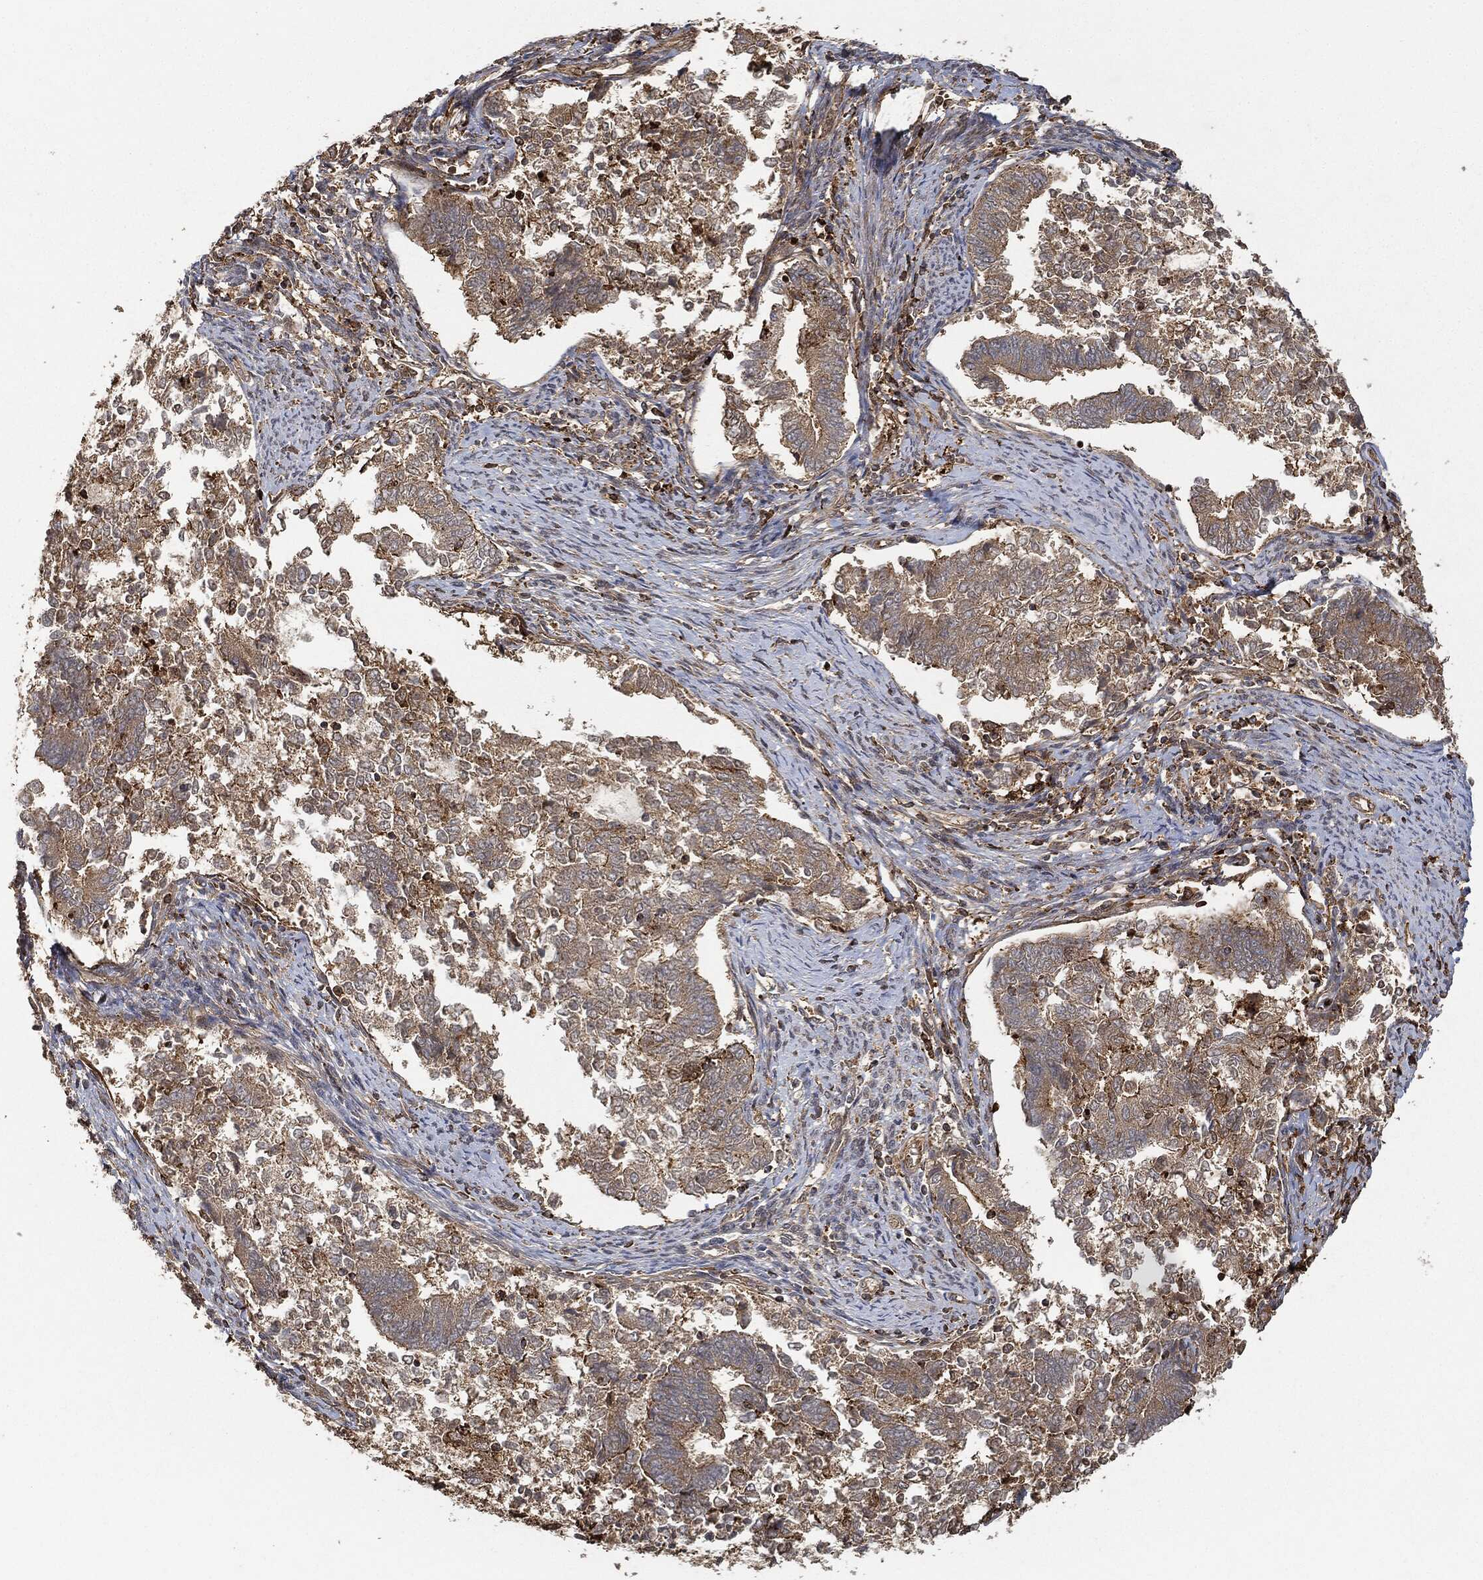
{"staining": {"intensity": "strong", "quantity": "<25%", "location": "cytoplasmic/membranous"}, "tissue": "endometrial cancer", "cell_type": "Tumor cells", "image_type": "cancer", "snomed": [{"axis": "morphology", "description": "Adenocarcinoma, NOS"}, {"axis": "topography", "description": "Endometrium"}], "caption": "A medium amount of strong cytoplasmic/membranous expression is present in about <25% of tumor cells in endometrial cancer tissue. (brown staining indicates protein expression, while blue staining denotes nuclei).", "gene": "TPT1", "patient": {"sex": "female", "age": 65}}